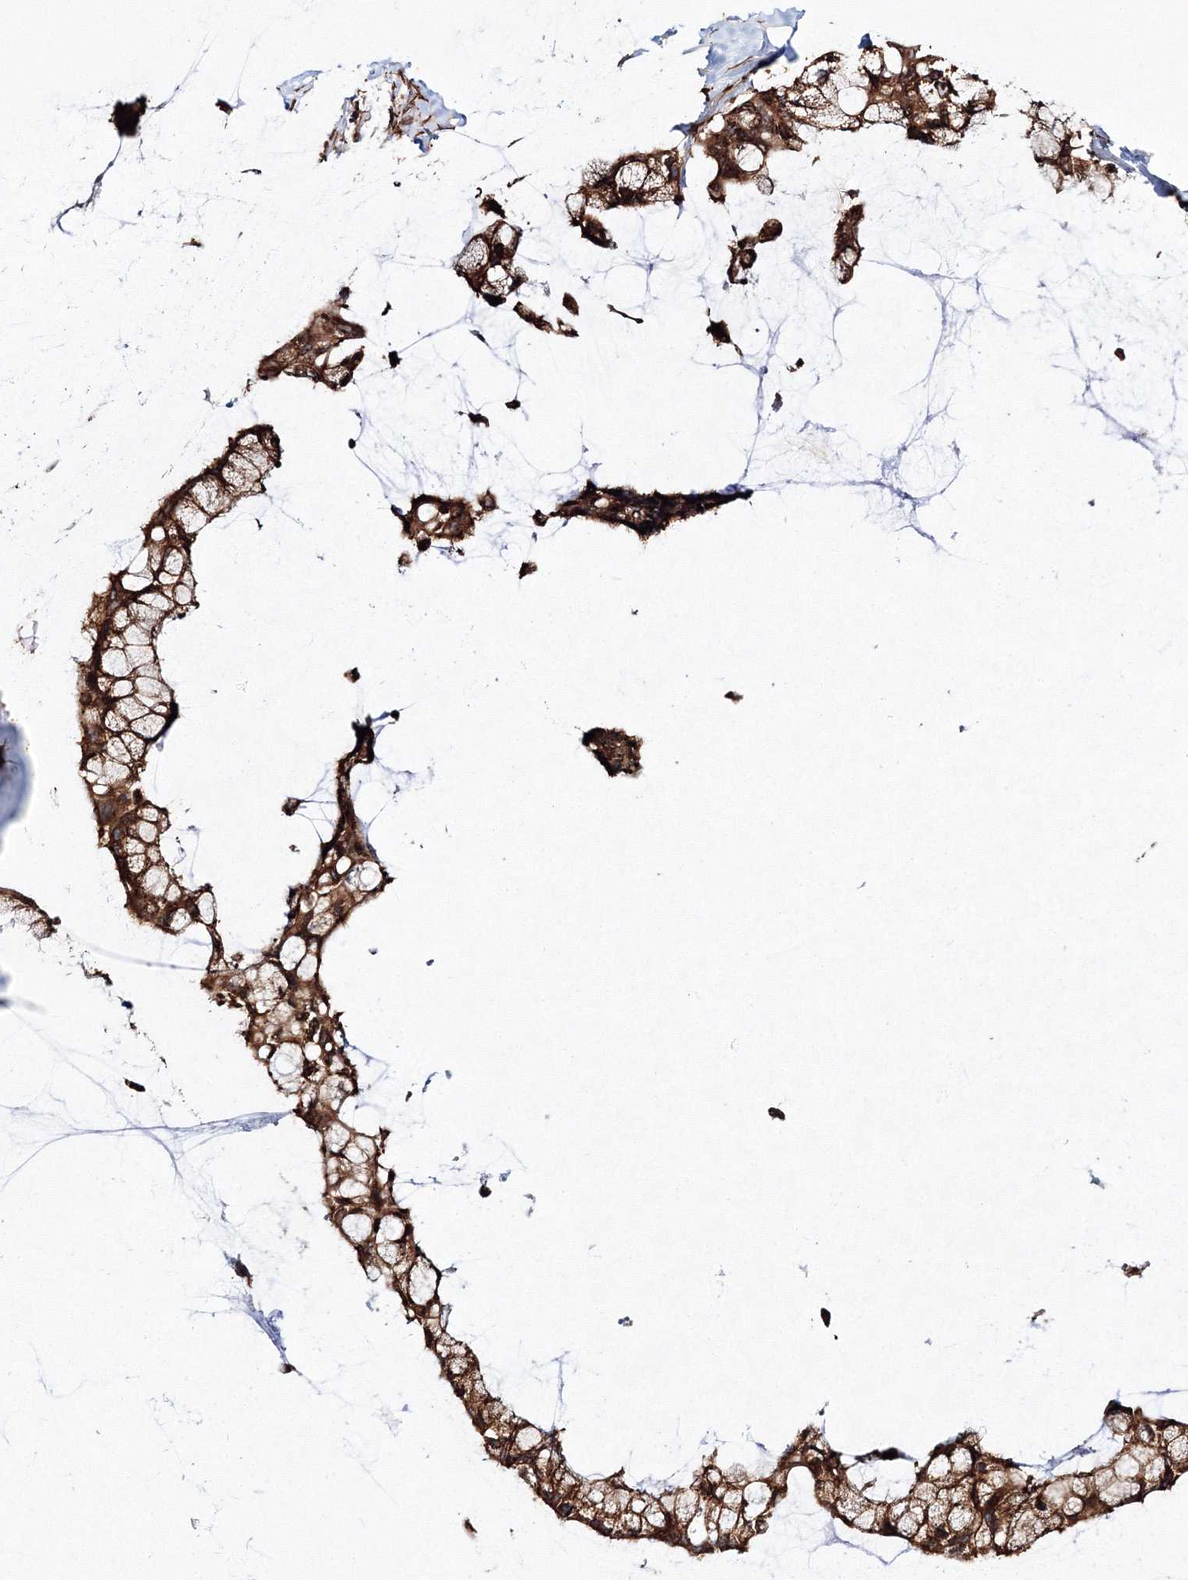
{"staining": {"intensity": "strong", "quantity": ">75%", "location": "cytoplasmic/membranous"}, "tissue": "ovarian cancer", "cell_type": "Tumor cells", "image_type": "cancer", "snomed": [{"axis": "morphology", "description": "Cystadenocarcinoma, mucinous, NOS"}, {"axis": "topography", "description": "Ovary"}], "caption": "Tumor cells show high levels of strong cytoplasmic/membranous staining in about >75% of cells in ovarian cancer (mucinous cystadenocarcinoma). Nuclei are stained in blue.", "gene": "ARCN1", "patient": {"sex": "female", "age": 39}}